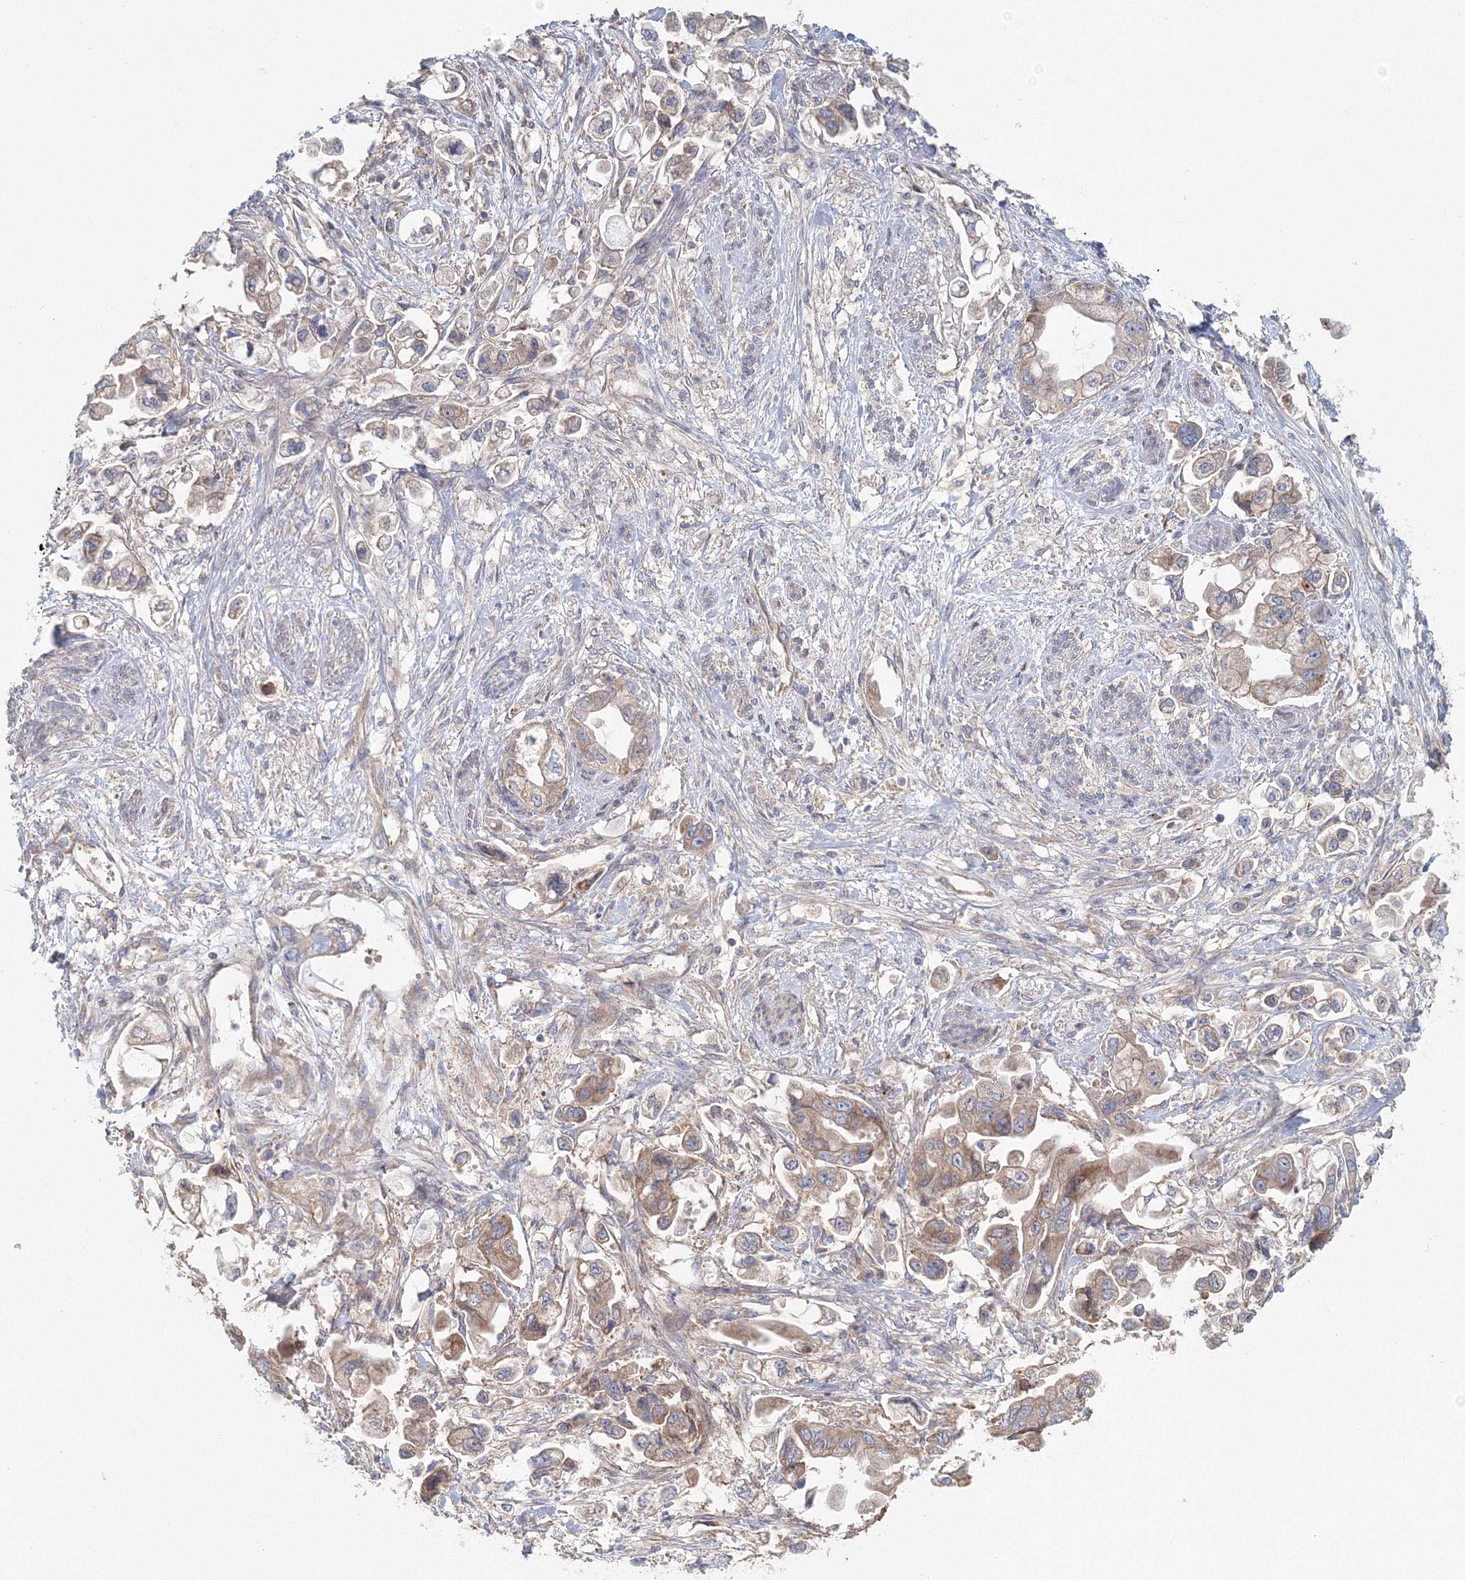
{"staining": {"intensity": "moderate", "quantity": ">75%", "location": "cytoplasmic/membranous"}, "tissue": "stomach cancer", "cell_type": "Tumor cells", "image_type": "cancer", "snomed": [{"axis": "morphology", "description": "Adenocarcinoma, NOS"}, {"axis": "topography", "description": "Stomach"}], "caption": "Immunohistochemistry of human adenocarcinoma (stomach) reveals medium levels of moderate cytoplasmic/membranous positivity in approximately >75% of tumor cells. (Brightfield microscopy of DAB IHC at high magnification).", "gene": "EXOC1", "patient": {"sex": "male", "age": 62}}